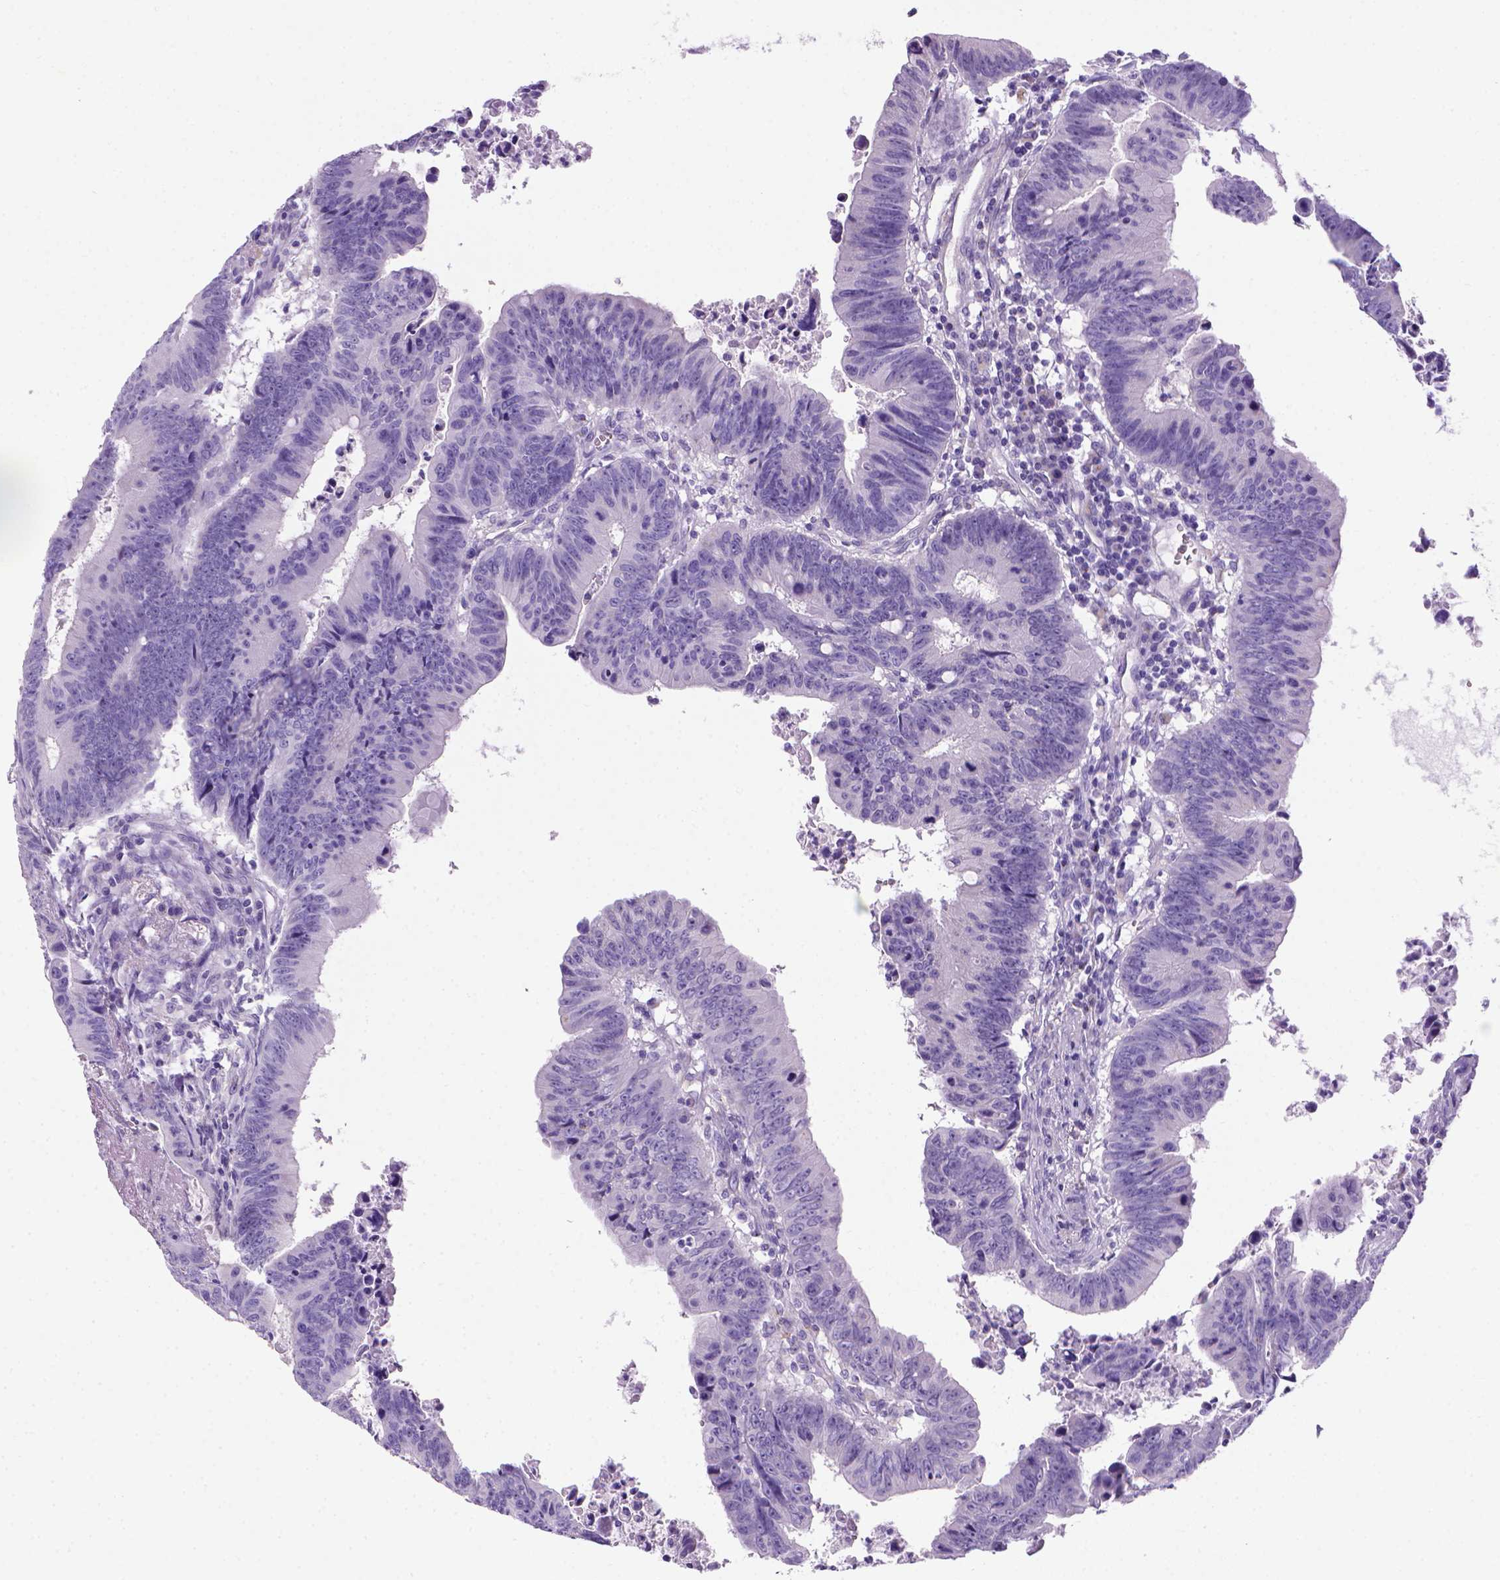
{"staining": {"intensity": "negative", "quantity": "none", "location": "none"}, "tissue": "colorectal cancer", "cell_type": "Tumor cells", "image_type": "cancer", "snomed": [{"axis": "morphology", "description": "Adenocarcinoma, NOS"}, {"axis": "topography", "description": "Colon"}], "caption": "Tumor cells show no significant protein expression in colorectal cancer.", "gene": "ARHGEF33", "patient": {"sex": "female", "age": 87}}